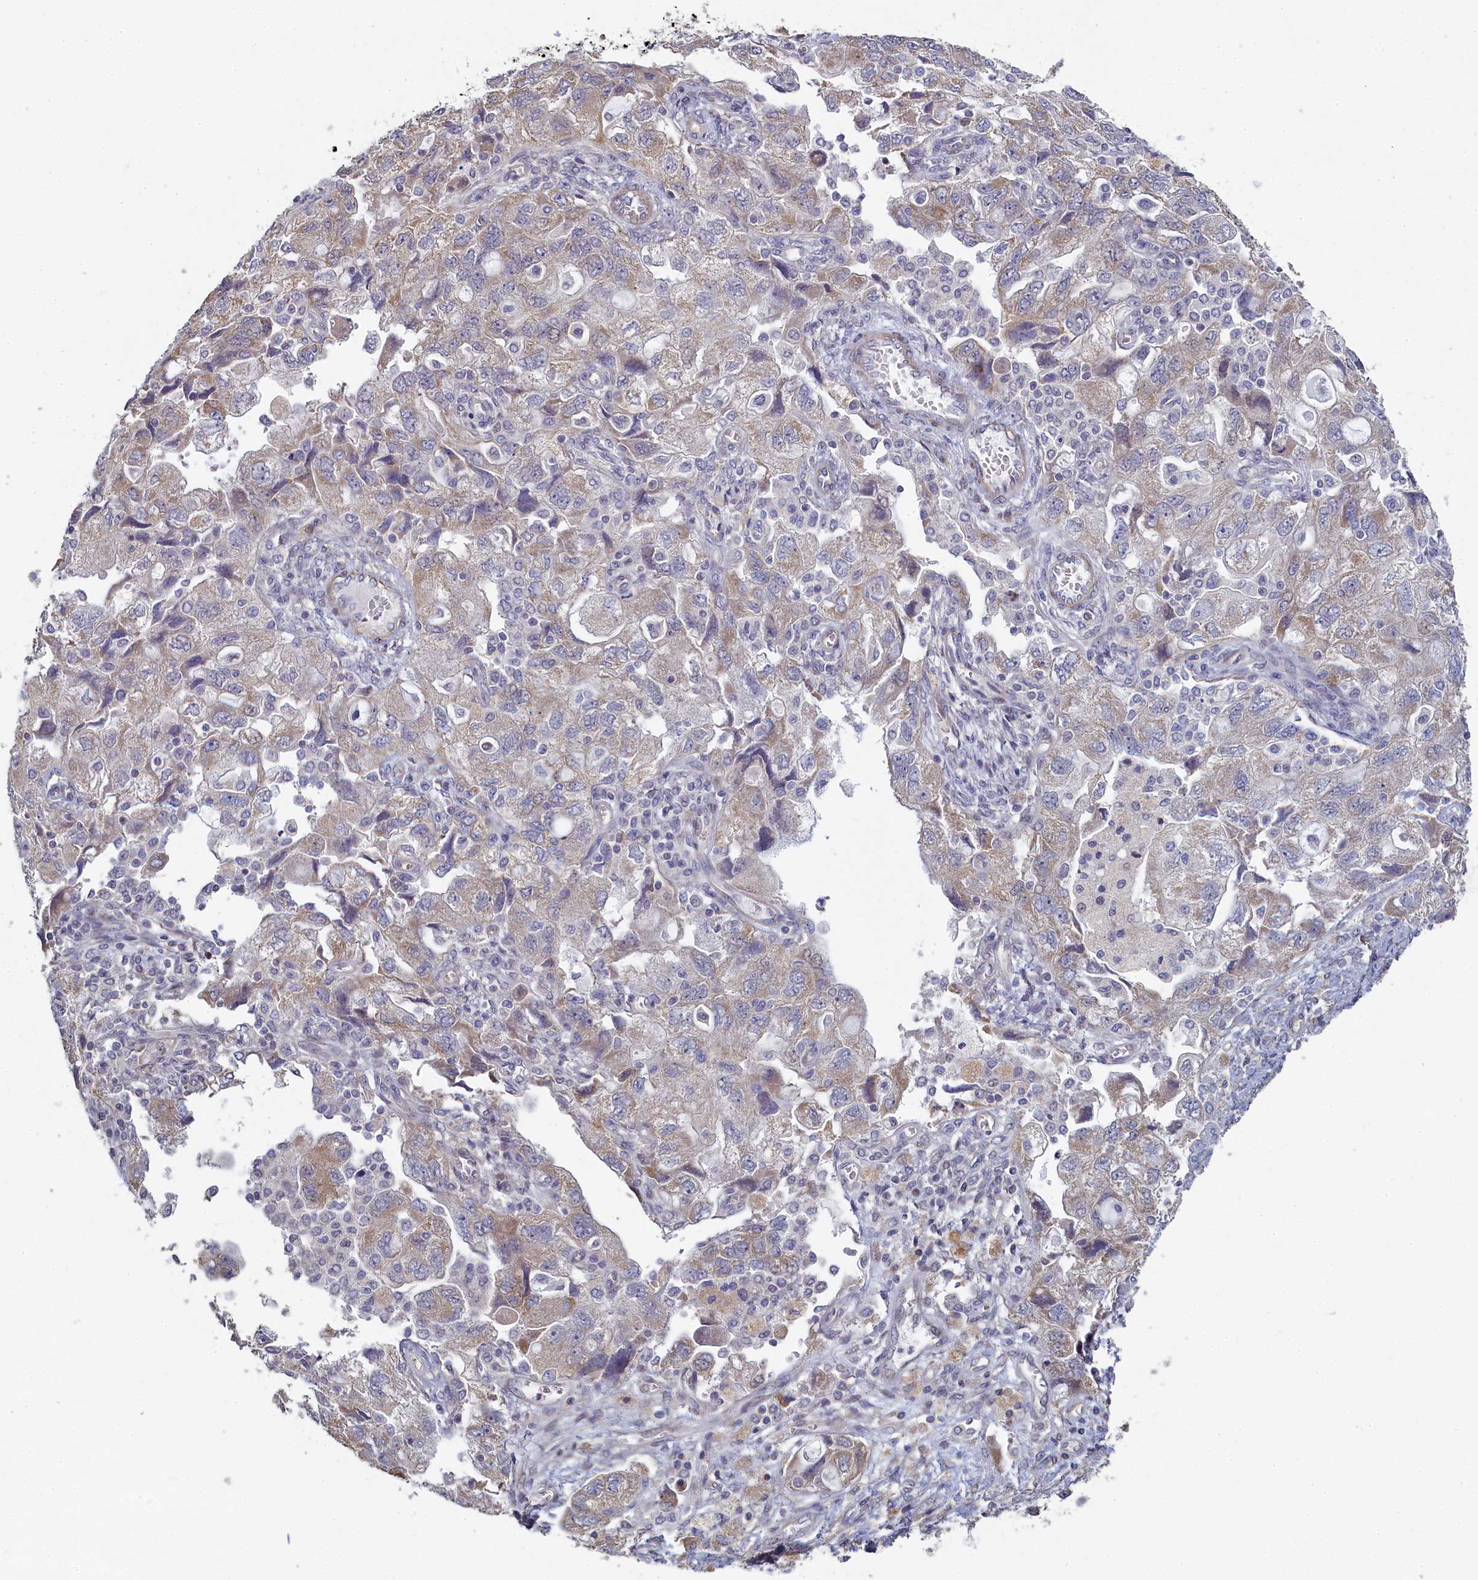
{"staining": {"intensity": "weak", "quantity": "<25%", "location": "cytoplasmic/membranous"}, "tissue": "ovarian cancer", "cell_type": "Tumor cells", "image_type": "cancer", "snomed": [{"axis": "morphology", "description": "Carcinoma, NOS"}, {"axis": "morphology", "description": "Cystadenocarcinoma, serous, NOS"}, {"axis": "topography", "description": "Ovary"}], "caption": "Tumor cells are negative for protein expression in human ovarian cancer.", "gene": "DIXDC1", "patient": {"sex": "female", "age": 69}}